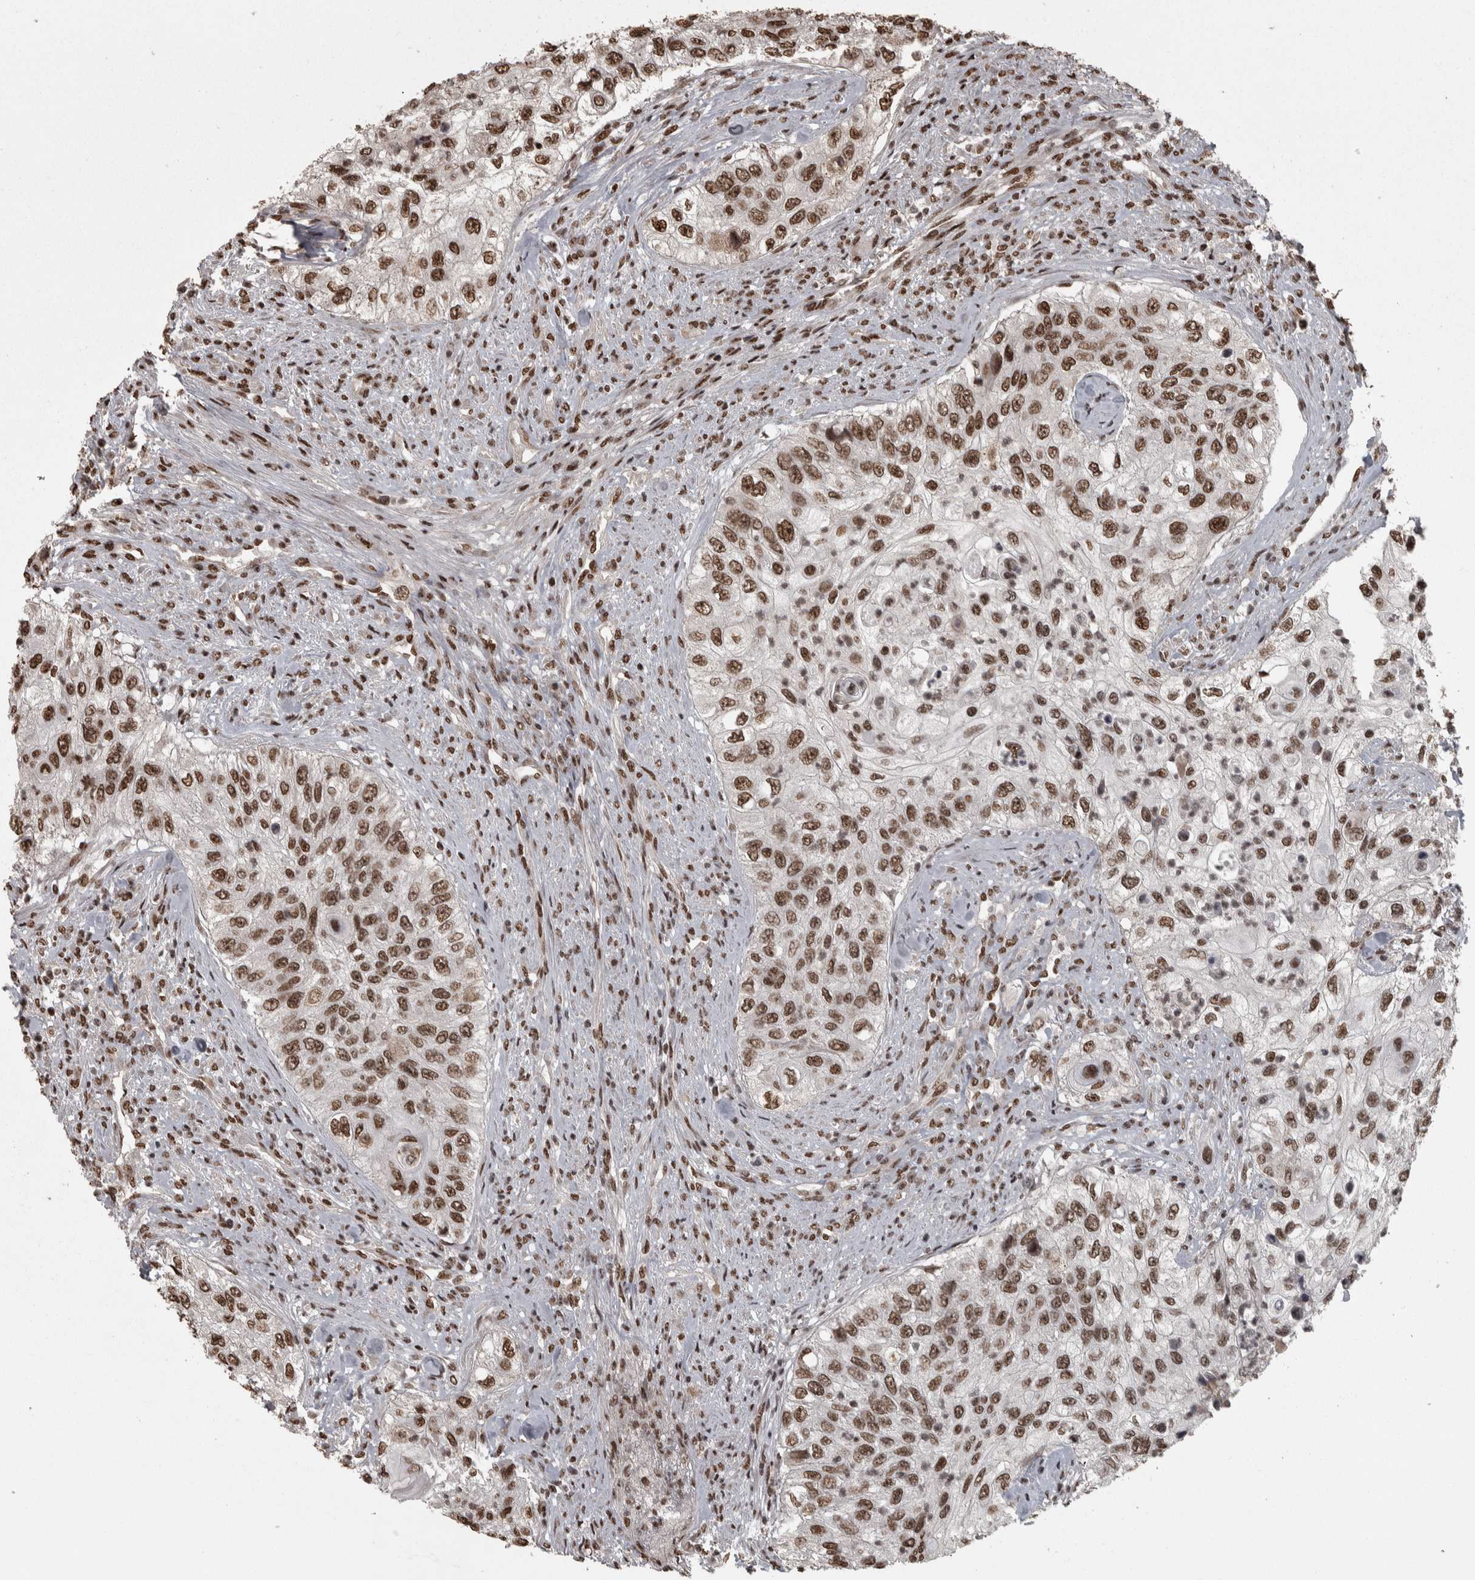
{"staining": {"intensity": "strong", "quantity": ">75%", "location": "nuclear"}, "tissue": "urothelial cancer", "cell_type": "Tumor cells", "image_type": "cancer", "snomed": [{"axis": "morphology", "description": "Urothelial carcinoma, High grade"}, {"axis": "topography", "description": "Urinary bladder"}], "caption": "Protein staining reveals strong nuclear positivity in about >75% of tumor cells in high-grade urothelial carcinoma.", "gene": "ZFHX4", "patient": {"sex": "female", "age": 60}}